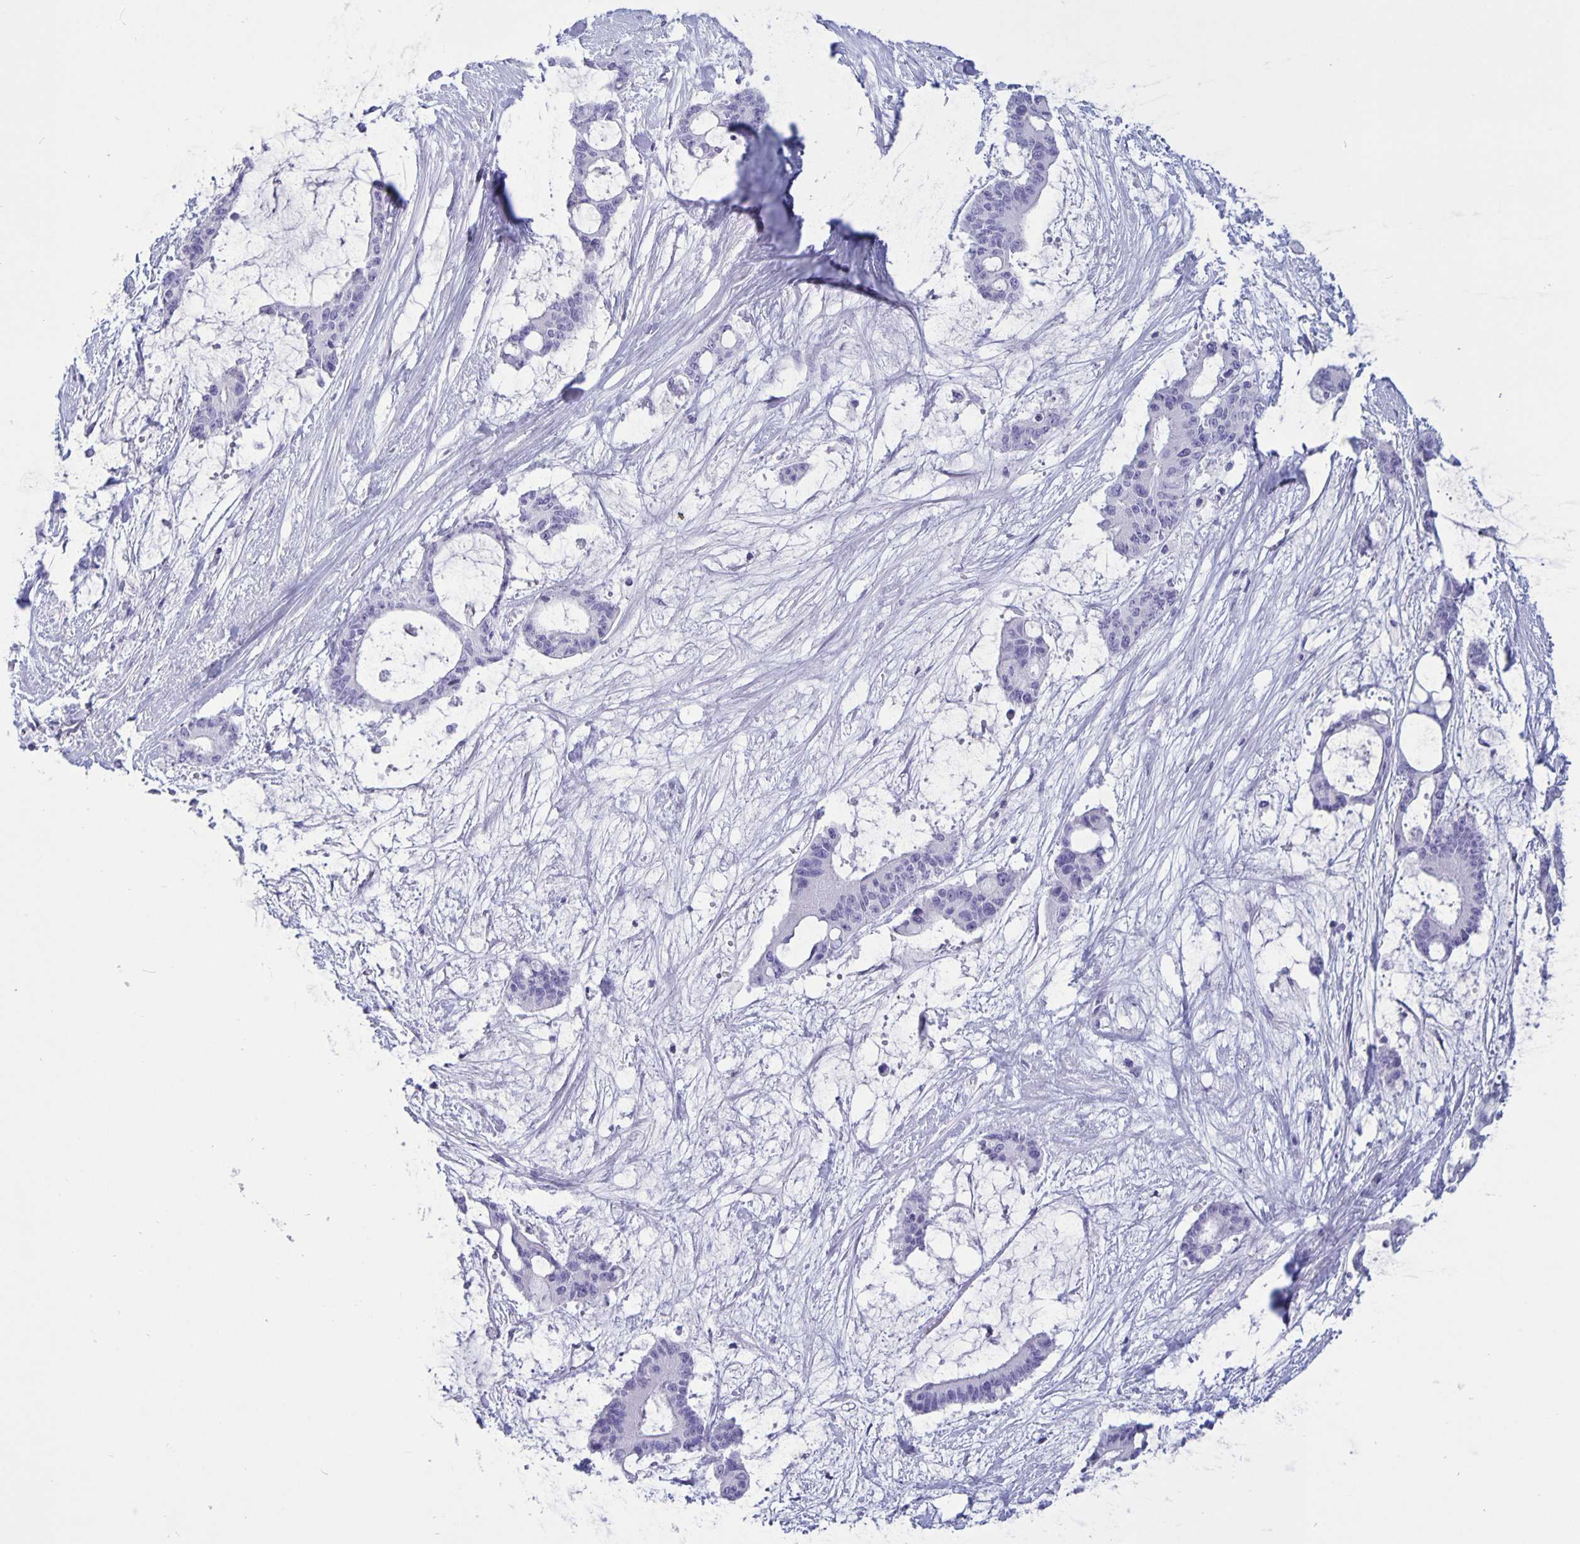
{"staining": {"intensity": "negative", "quantity": "none", "location": "none"}, "tissue": "liver cancer", "cell_type": "Tumor cells", "image_type": "cancer", "snomed": [{"axis": "morphology", "description": "Normal tissue, NOS"}, {"axis": "morphology", "description": "Cholangiocarcinoma"}, {"axis": "topography", "description": "Liver"}, {"axis": "topography", "description": "Peripheral nerve tissue"}], "caption": "Tumor cells are negative for protein expression in human liver cancer (cholangiocarcinoma).", "gene": "BPIFA3", "patient": {"sex": "female", "age": 73}}